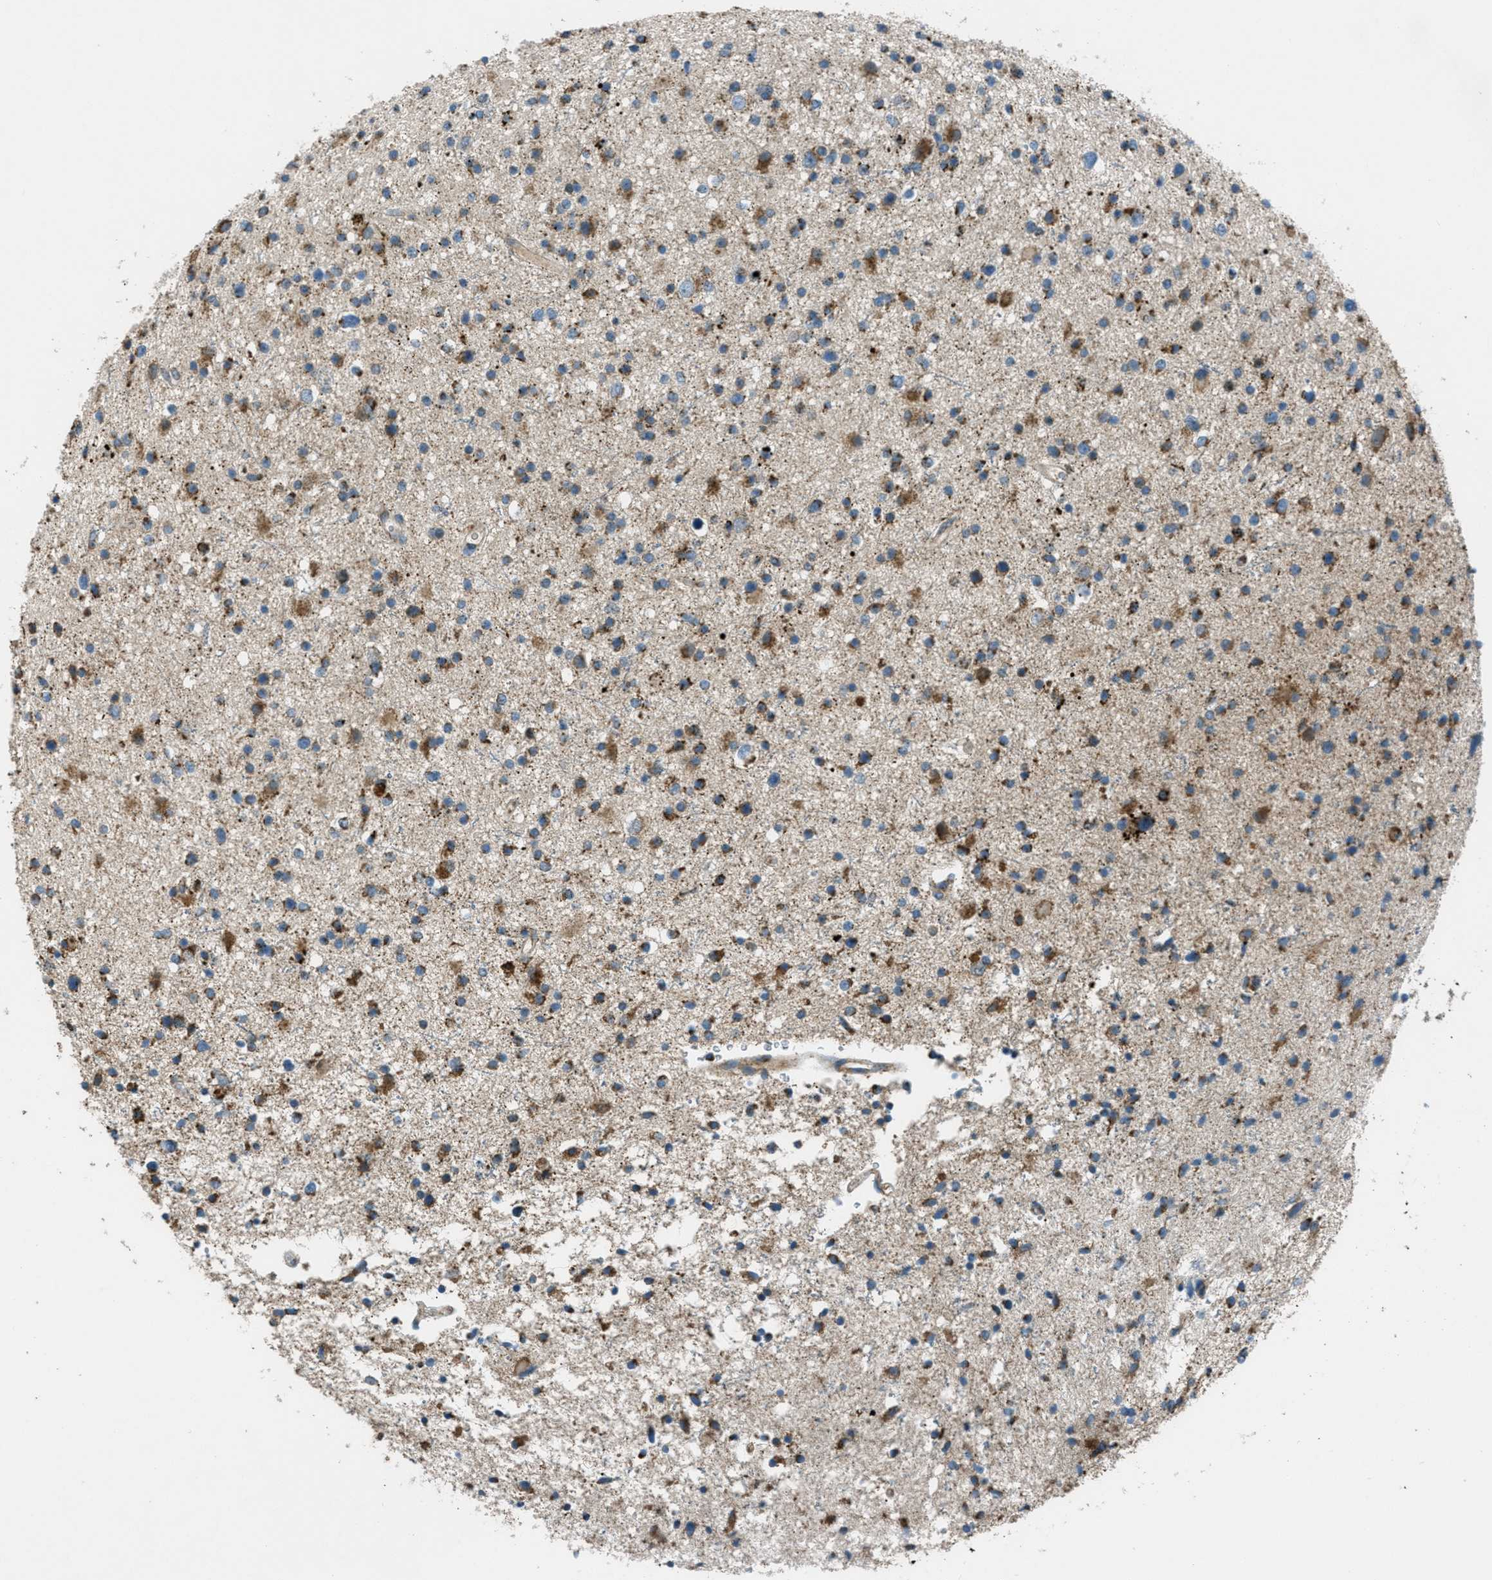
{"staining": {"intensity": "moderate", "quantity": ">75%", "location": "cytoplasmic/membranous"}, "tissue": "glioma", "cell_type": "Tumor cells", "image_type": "cancer", "snomed": [{"axis": "morphology", "description": "Glioma, malignant, High grade"}, {"axis": "topography", "description": "Brain"}], "caption": "Approximately >75% of tumor cells in human glioma show moderate cytoplasmic/membranous protein expression as visualized by brown immunohistochemical staining.", "gene": "BCKDK", "patient": {"sex": "male", "age": 33}}